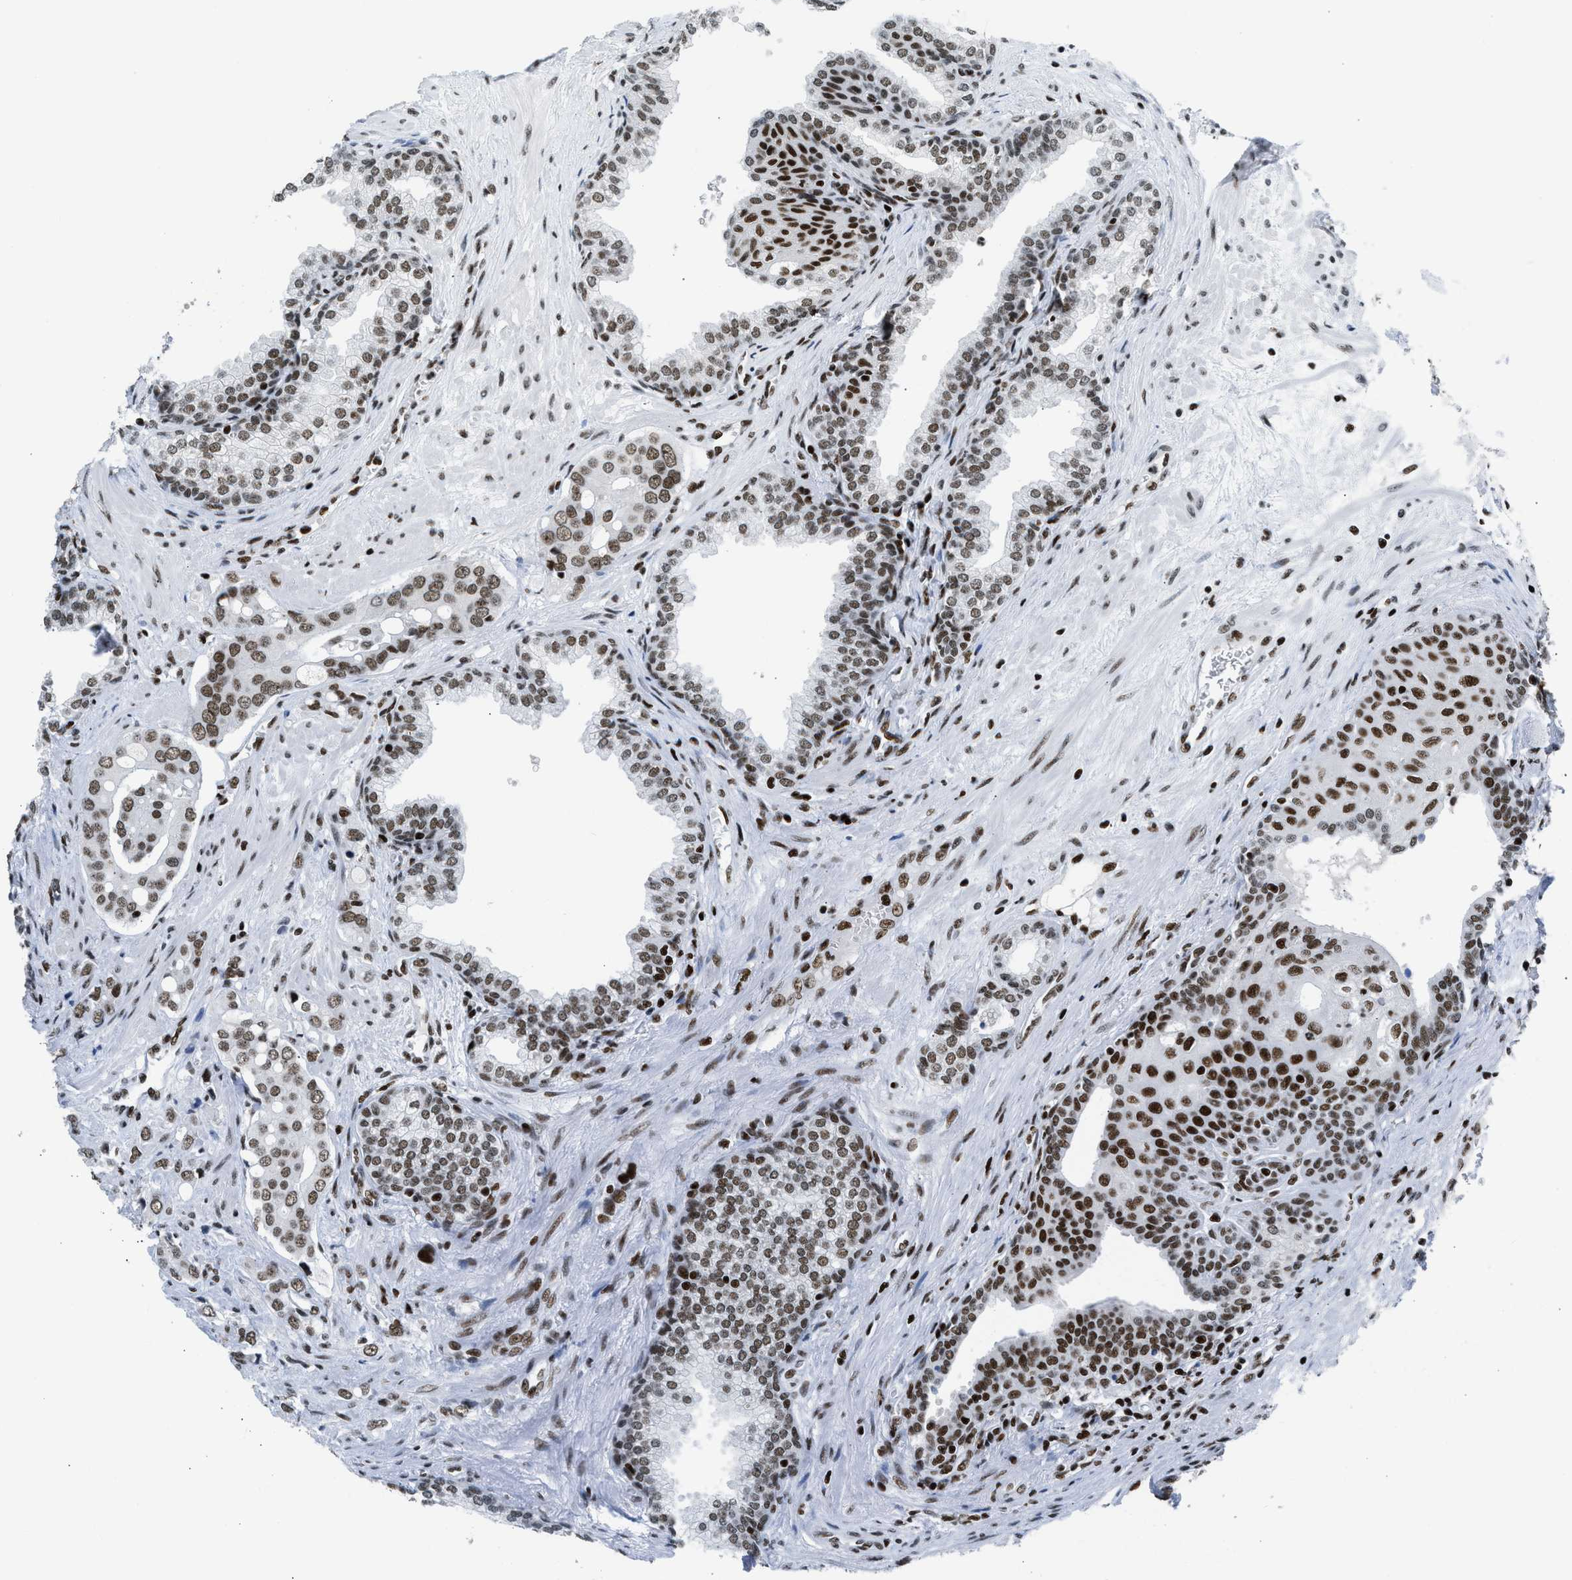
{"staining": {"intensity": "moderate", "quantity": ">75%", "location": "nuclear"}, "tissue": "prostate cancer", "cell_type": "Tumor cells", "image_type": "cancer", "snomed": [{"axis": "morphology", "description": "Adenocarcinoma, High grade"}, {"axis": "topography", "description": "Prostate"}], "caption": "The immunohistochemical stain labels moderate nuclear staining in tumor cells of prostate adenocarcinoma (high-grade) tissue.", "gene": "PIF1", "patient": {"sex": "male", "age": 52}}